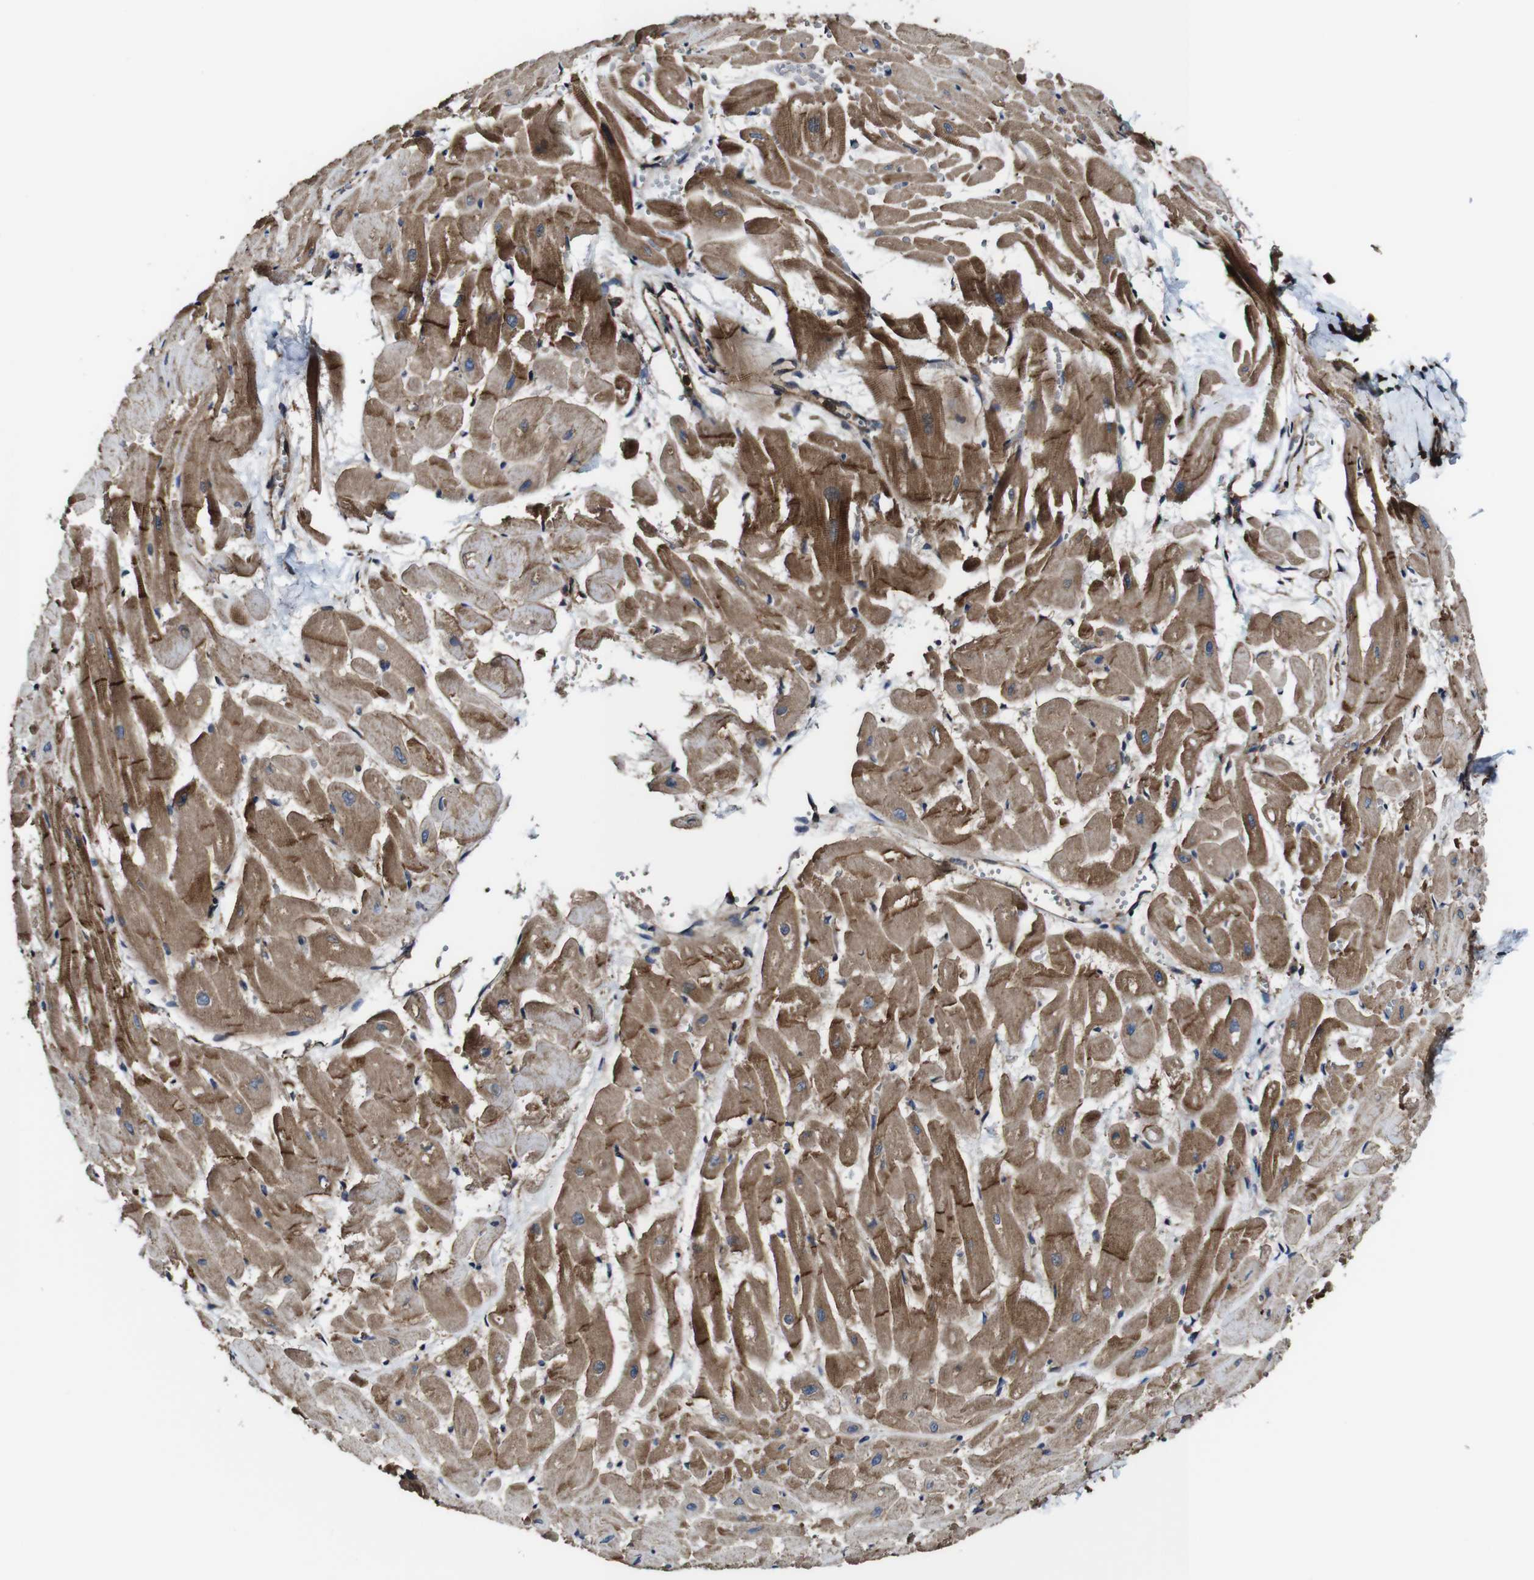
{"staining": {"intensity": "moderate", "quantity": ">75%", "location": "cytoplasmic/membranous"}, "tissue": "heart muscle", "cell_type": "Cardiomyocytes", "image_type": "normal", "snomed": [{"axis": "morphology", "description": "Normal tissue, NOS"}, {"axis": "topography", "description": "Heart"}], "caption": "IHC of unremarkable human heart muscle demonstrates medium levels of moderate cytoplasmic/membranous expression in approximately >75% of cardiomyocytes. (brown staining indicates protein expression, while blue staining denotes nuclei).", "gene": "TNIK", "patient": {"sex": "female", "age": 19}}